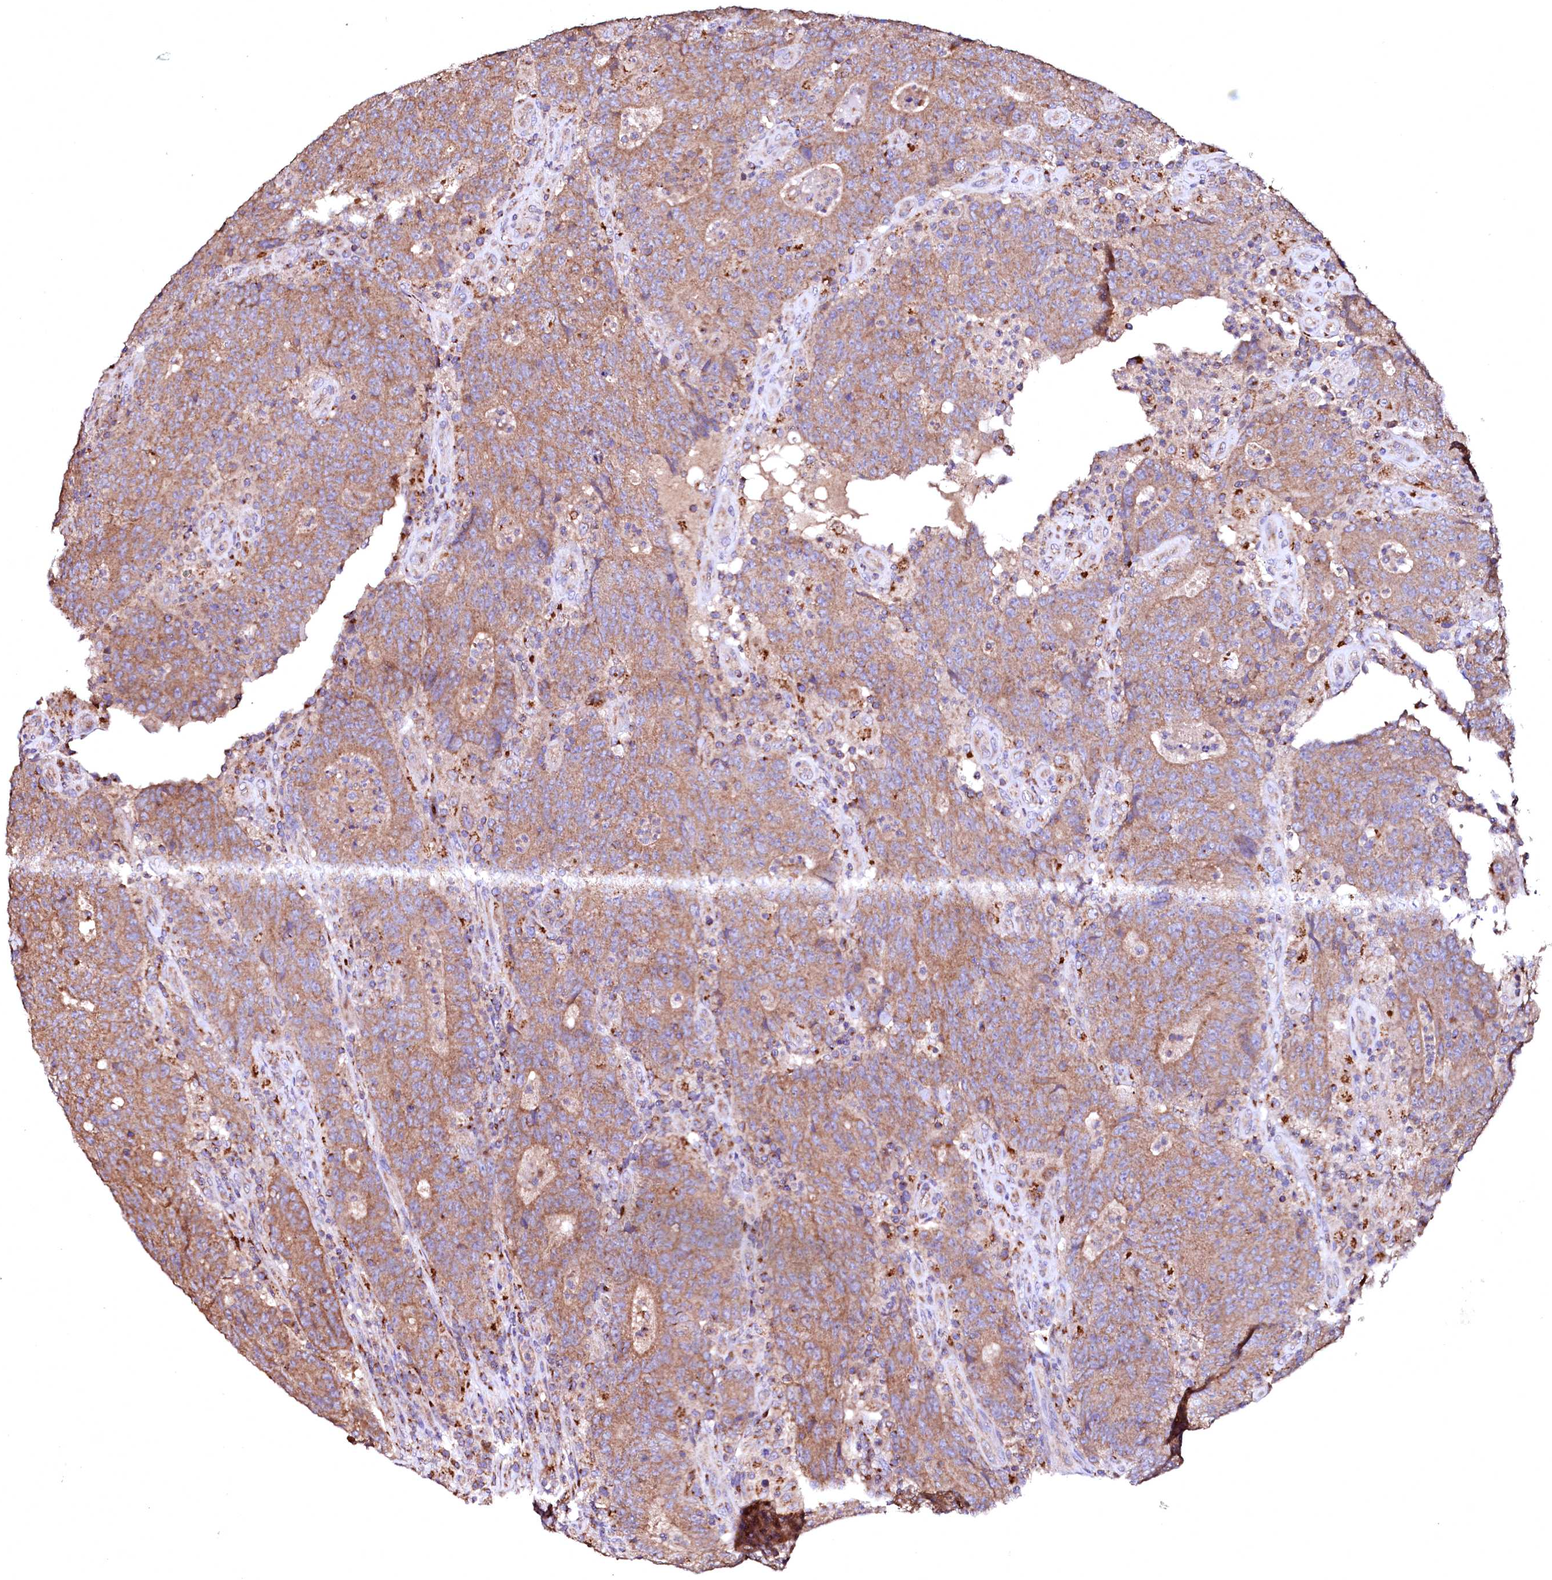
{"staining": {"intensity": "moderate", "quantity": ">75%", "location": "cytoplasmic/membranous"}, "tissue": "colorectal cancer", "cell_type": "Tumor cells", "image_type": "cancer", "snomed": [{"axis": "morphology", "description": "Adenocarcinoma, NOS"}, {"axis": "topography", "description": "Colon"}], "caption": "Tumor cells display medium levels of moderate cytoplasmic/membranous staining in about >75% of cells in human adenocarcinoma (colorectal). (DAB (3,3'-diaminobenzidine) = brown stain, brightfield microscopy at high magnification).", "gene": "ST3GAL1", "patient": {"sex": "female", "age": 75}}